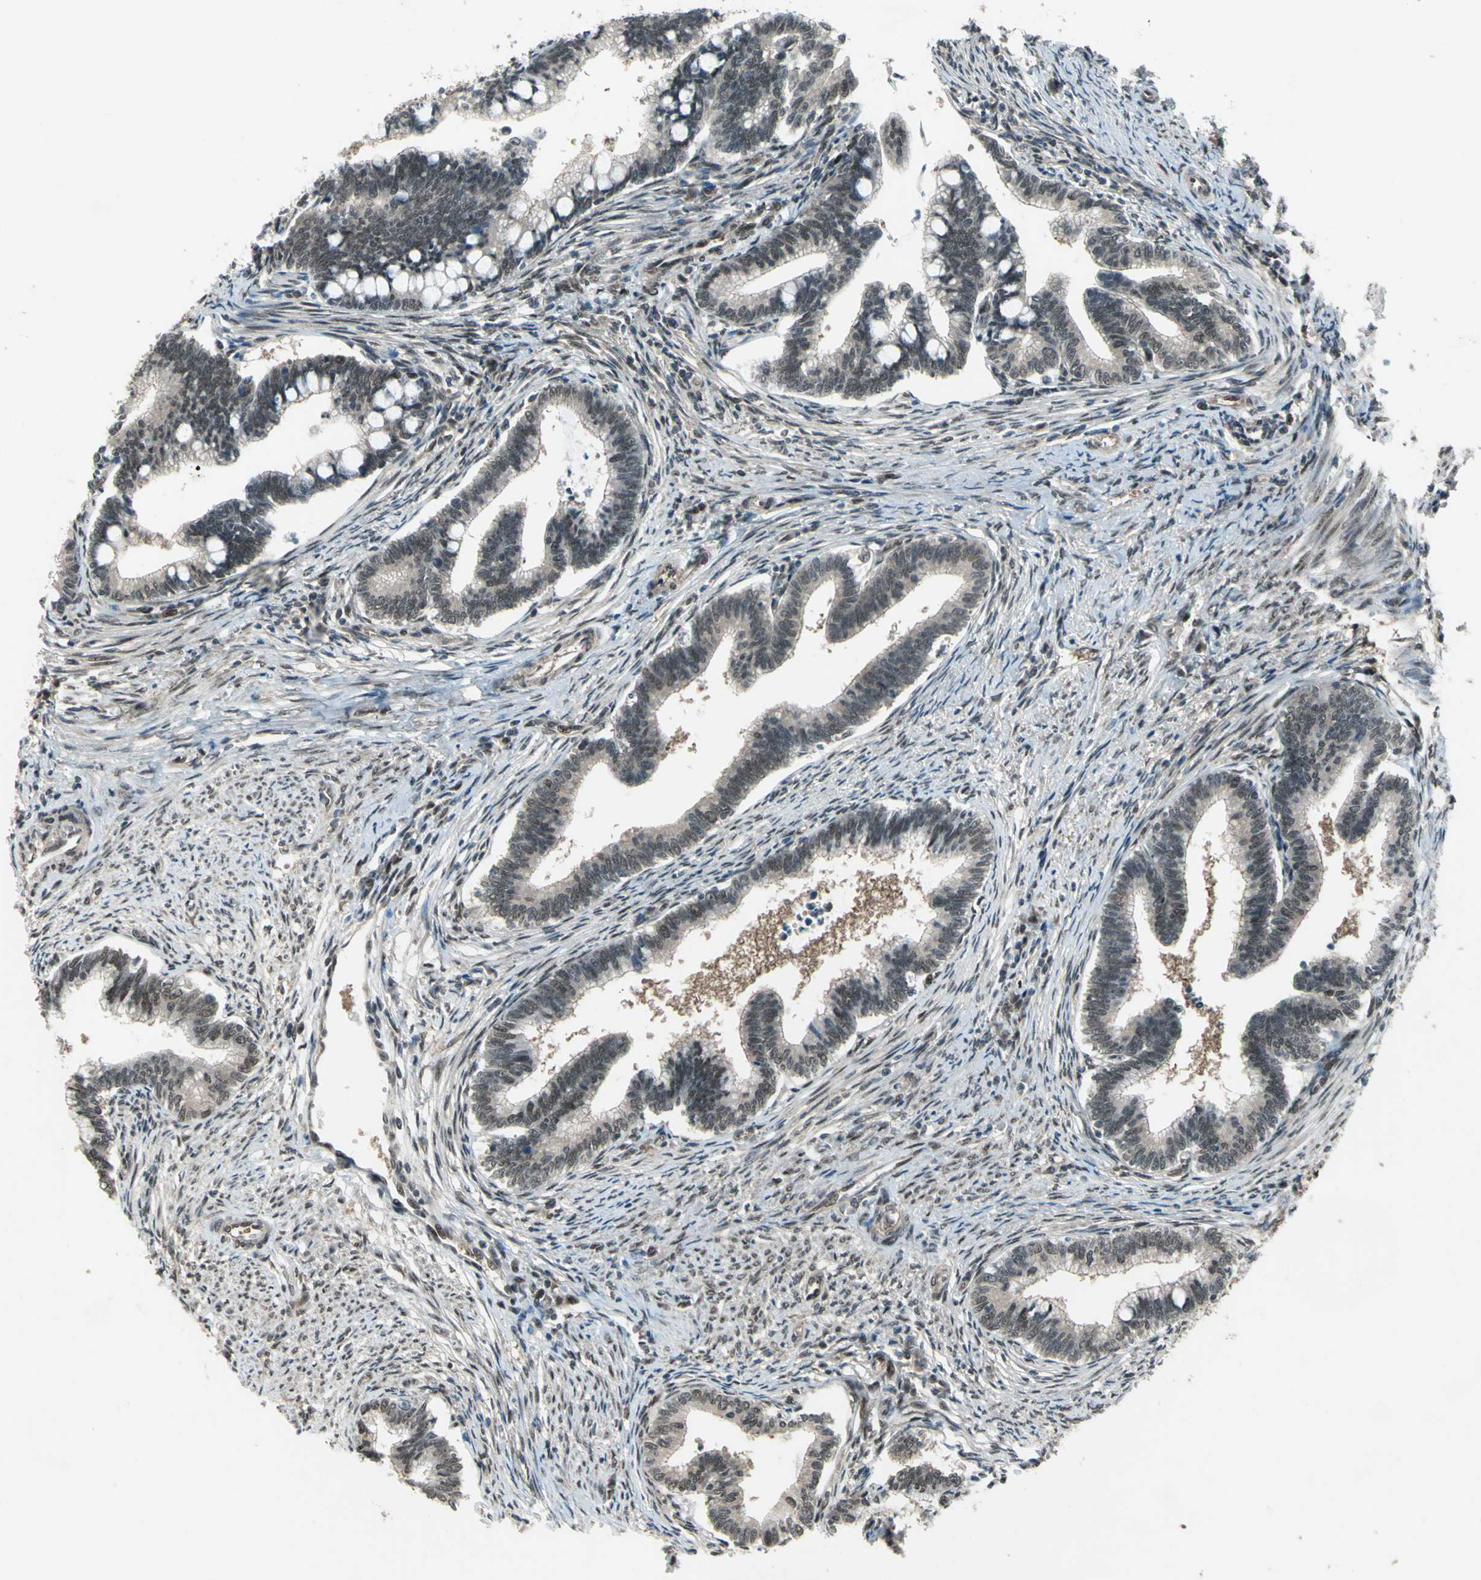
{"staining": {"intensity": "weak", "quantity": ">75%", "location": "cytoplasmic/membranous,nuclear"}, "tissue": "cervical cancer", "cell_type": "Tumor cells", "image_type": "cancer", "snomed": [{"axis": "morphology", "description": "Adenocarcinoma, NOS"}, {"axis": "topography", "description": "Cervix"}], "caption": "Immunohistochemistry photomicrograph of neoplastic tissue: cervical adenocarcinoma stained using immunohistochemistry (IHC) demonstrates low levels of weak protein expression localized specifically in the cytoplasmic/membranous and nuclear of tumor cells, appearing as a cytoplasmic/membranous and nuclear brown color.", "gene": "COPS5", "patient": {"sex": "female", "age": 36}}